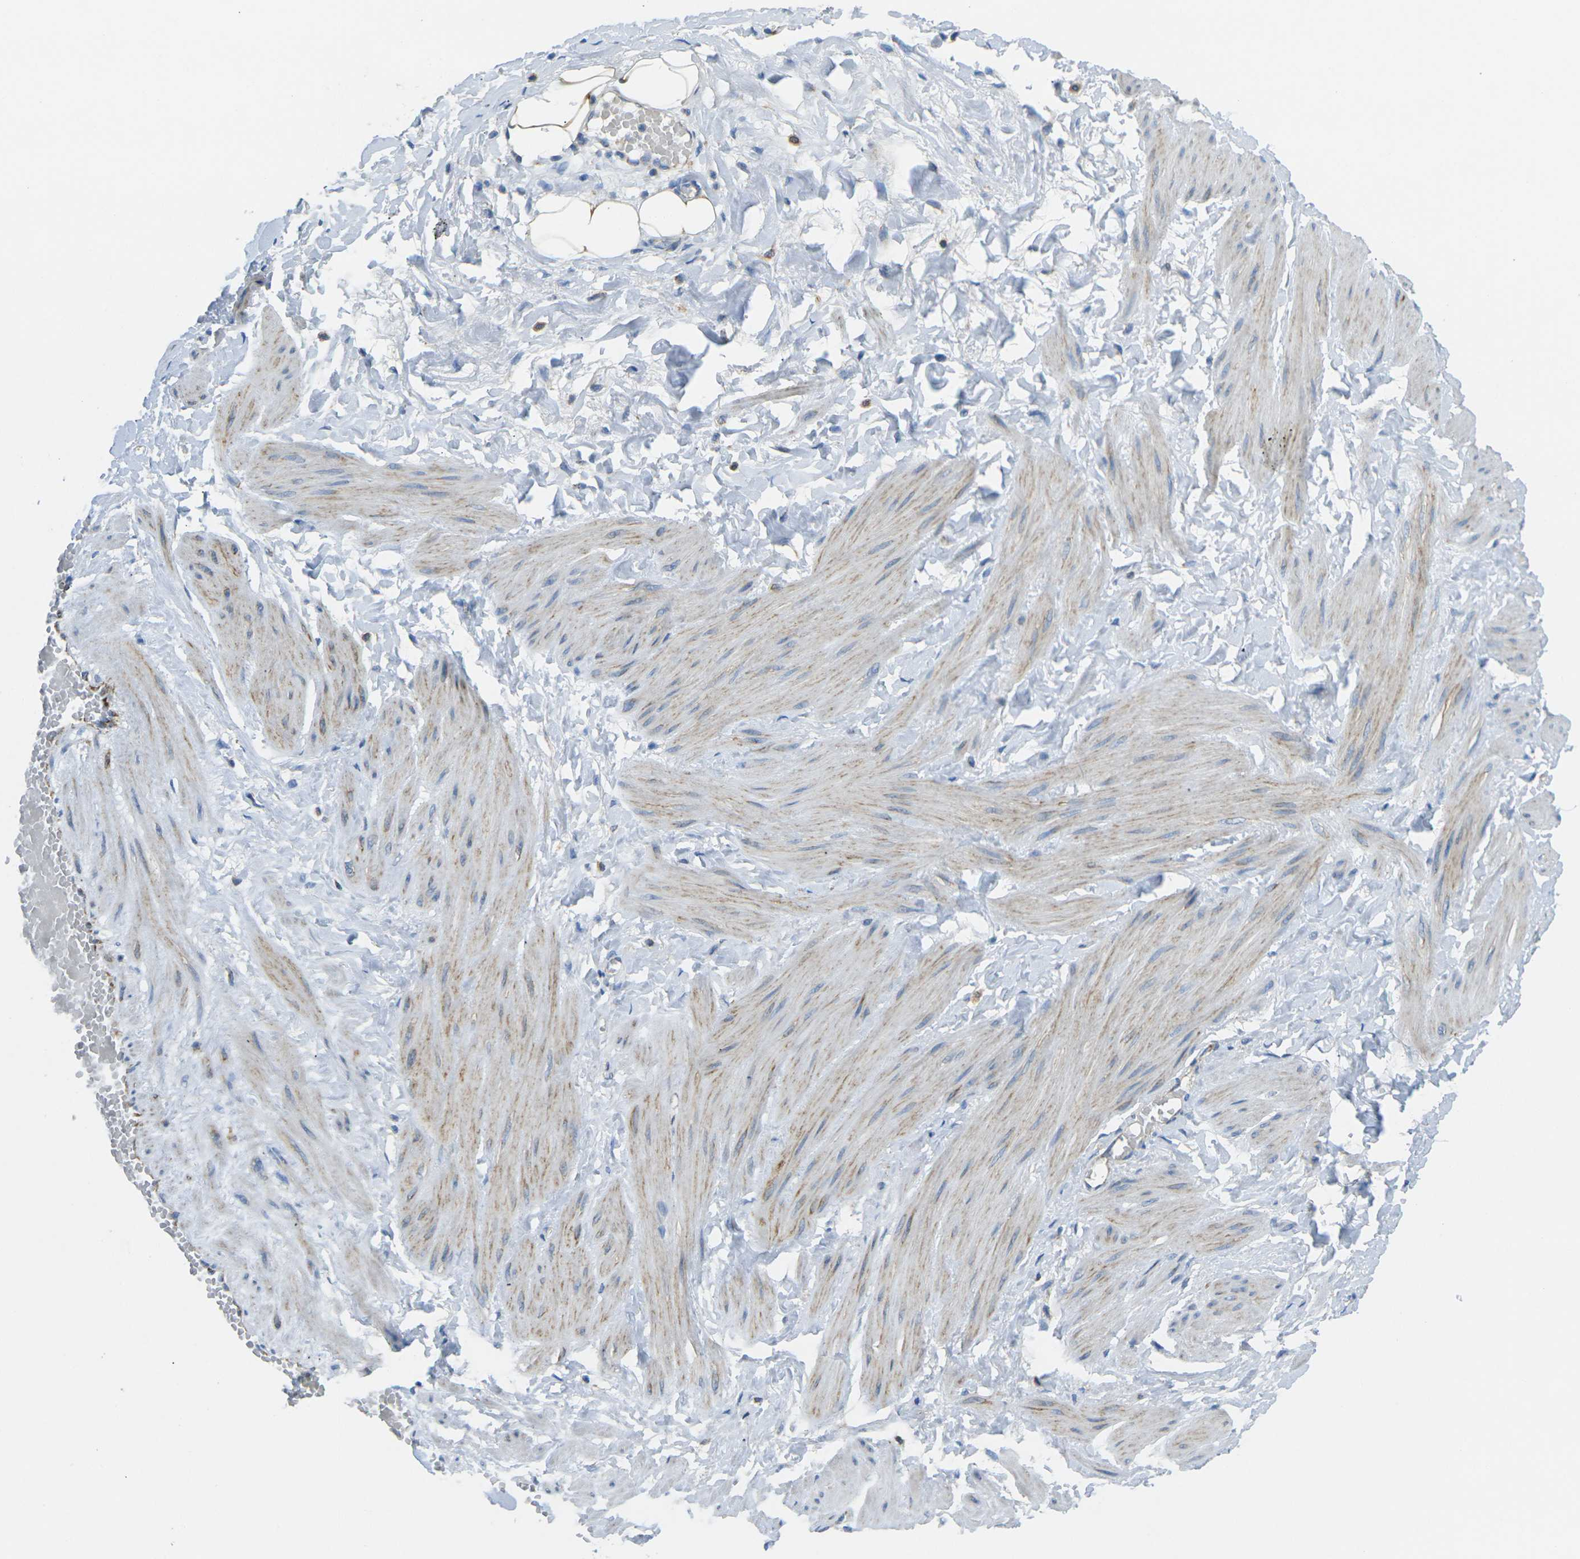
{"staining": {"intensity": "moderate", "quantity": "25%-75%", "location": "cytoplasmic/membranous"}, "tissue": "adipose tissue", "cell_type": "Adipocytes", "image_type": "normal", "snomed": [{"axis": "morphology", "description": "Normal tissue, NOS"}, {"axis": "topography", "description": "Soft tissue"}, {"axis": "topography", "description": "Vascular tissue"}], "caption": "DAB immunohistochemical staining of normal adipose tissue demonstrates moderate cytoplasmic/membranous protein staining in about 25%-75% of adipocytes.", "gene": "CYB5R1", "patient": {"sex": "female", "age": 35}}